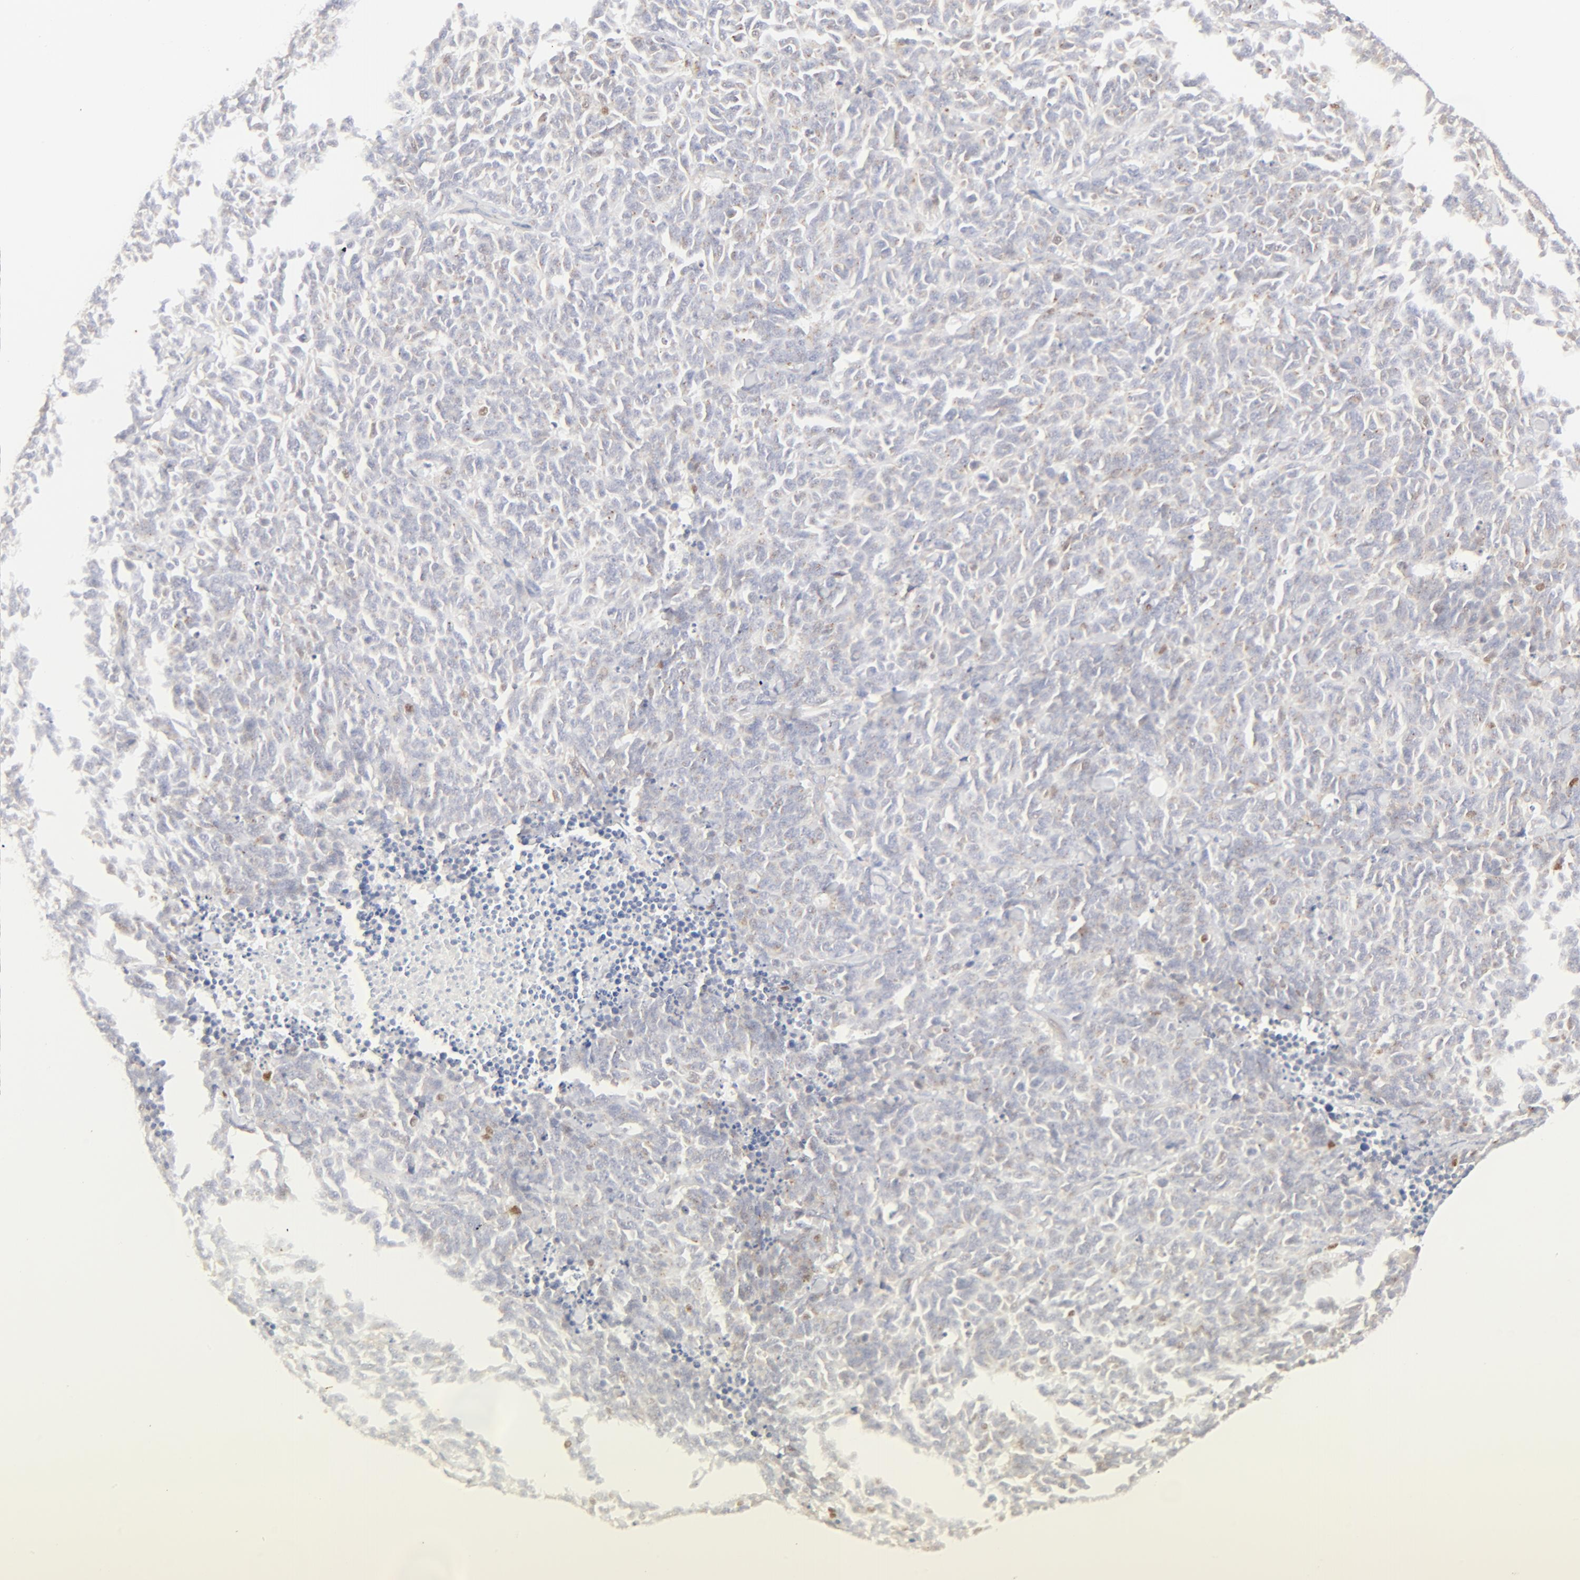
{"staining": {"intensity": "weak", "quantity": "<25%", "location": "cytoplasmic/membranous"}, "tissue": "lung cancer", "cell_type": "Tumor cells", "image_type": "cancer", "snomed": [{"axis": "morphology", "description": "Neoplasm, malignant, NOS"}, {"axis": "topography", "description": "Lung"}], "caption": "This image is of lung malignant neoplasm stained with immunohistochemistry to label a protein in brown with the nuclei are counter-stained blue. There is no expression in tumor cells. Brightfield microscopy of IHC stained with DAB (3,3'-diaminobenzidine) (brown) and hematoxylin (blue), captured at high magnification.", "gene": "NKX2-2", "patient": {"sex": "female", "age": 58}}